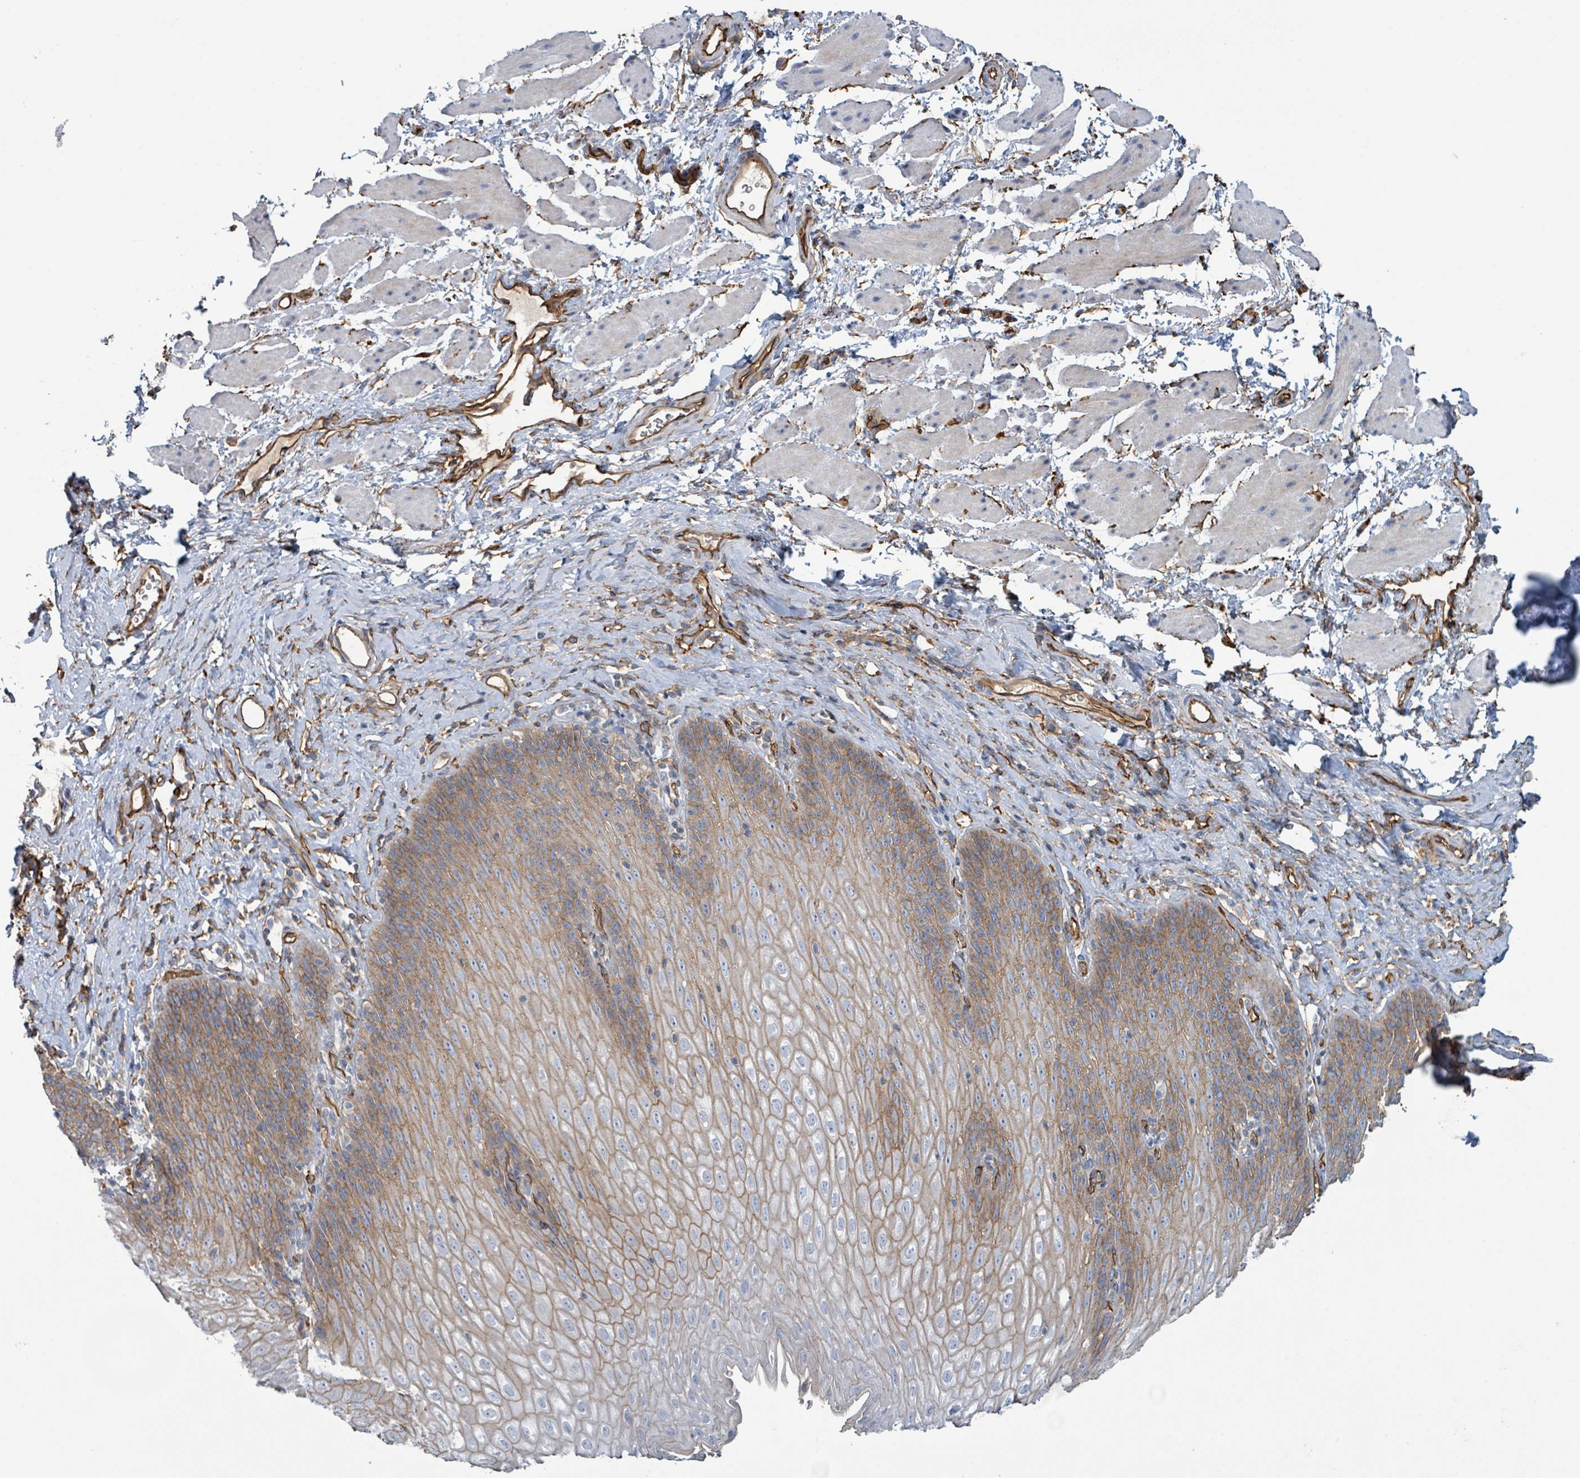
{"staining": {"intensity": "moderate", "quantity": ">75%", "location": "cytoplasmic/membranous"}, "tissue": "esophagus", "cell_type": "Squamous epithelial cells", "image_type": "normal", "snomed": [{"axis": "morphology", "description": "Normal tissue, NOS"}, {"axis": "topography", "description": "Esophagus"}], "caption": "The histopathology image shows immunohistochemical staining of benign esophagus. There is moderate cytoplasmic/membranous expression is present in approximately >75% of squamous epithelial cells. (IHC, brightfield microscopy, high magnification).", "gene": "LDOC1", "patient": {"sex": "female", "age": 61}}